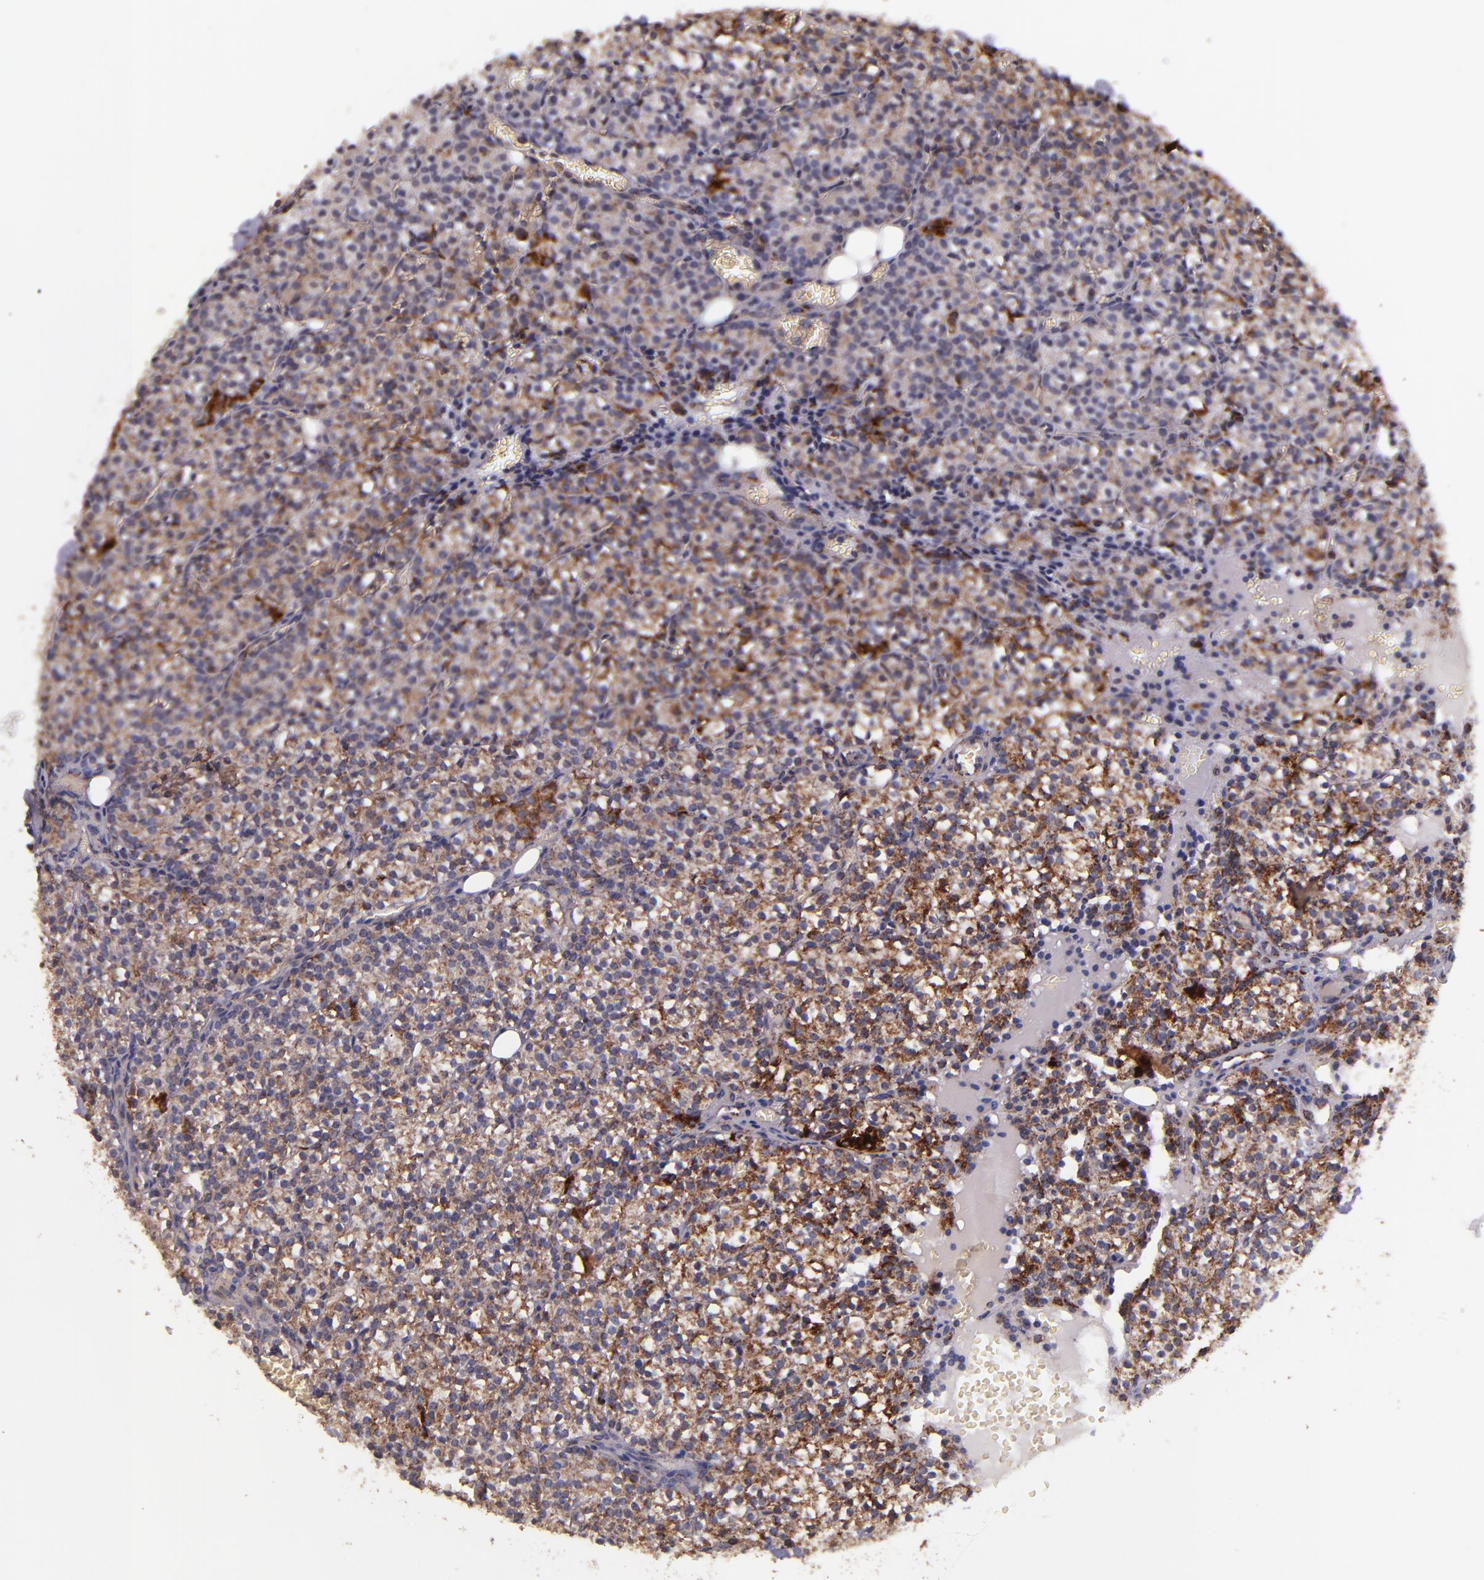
{"staining": {"intensity": "strong", "quantity": ">75%", "location": "cytoplasmic/membranous"}, "tissue": "parathyroid gland", "cell_type": "Glandular cells", "image_type": "normal", "snomed": [{"axis": "morphology", "description": "Normal tissue, NOS"}, {"axis": "topography", "description": "Parathyroid gland"}], "caption": "This is a photomicrograph of immunohistochemistry staining of unremarkable parathyroid gland, which shows strong staining in the cytoplasmic/membranous of glandular cells.", "gene": "IDH3G", "patient": {"sex": "female", "age": 17}}